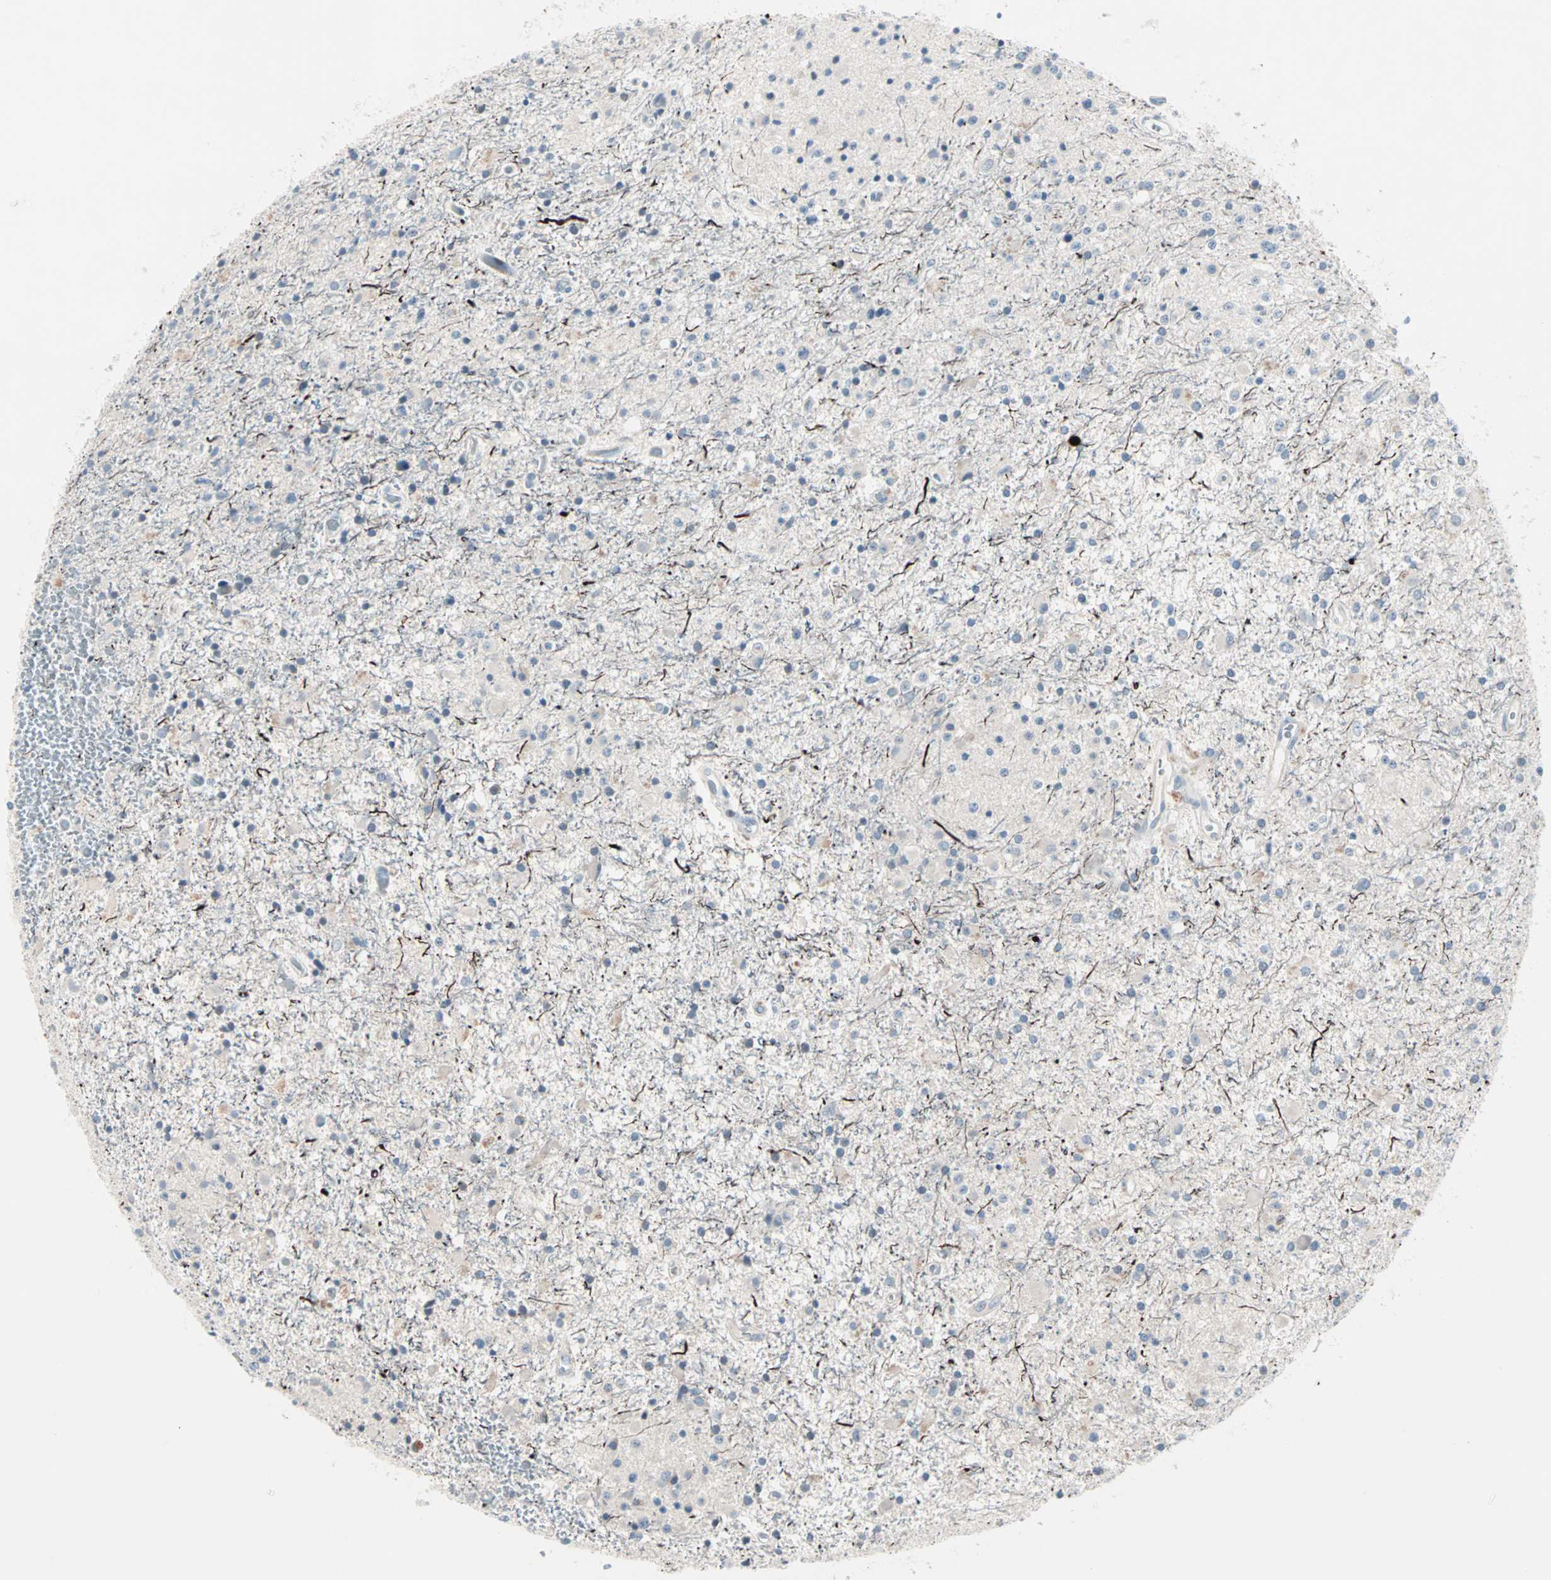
{"staining": {"intensity": "negative", "quantity": "none", "location": "none"}, "tissue": "glioma", "cell_type": "Tumor cells", "image_type": "cancer", "snomed": [{"axis": "morphology", "description": "Glioma, malignant, Low grade"}, {"axis": "topography", "description": "Brain"}], "caption": "The histopathology image shows no significant positivity in tumor cells of glioma.", "gene": "NEFH", "patient": {"sex": "male", "age": 58}}